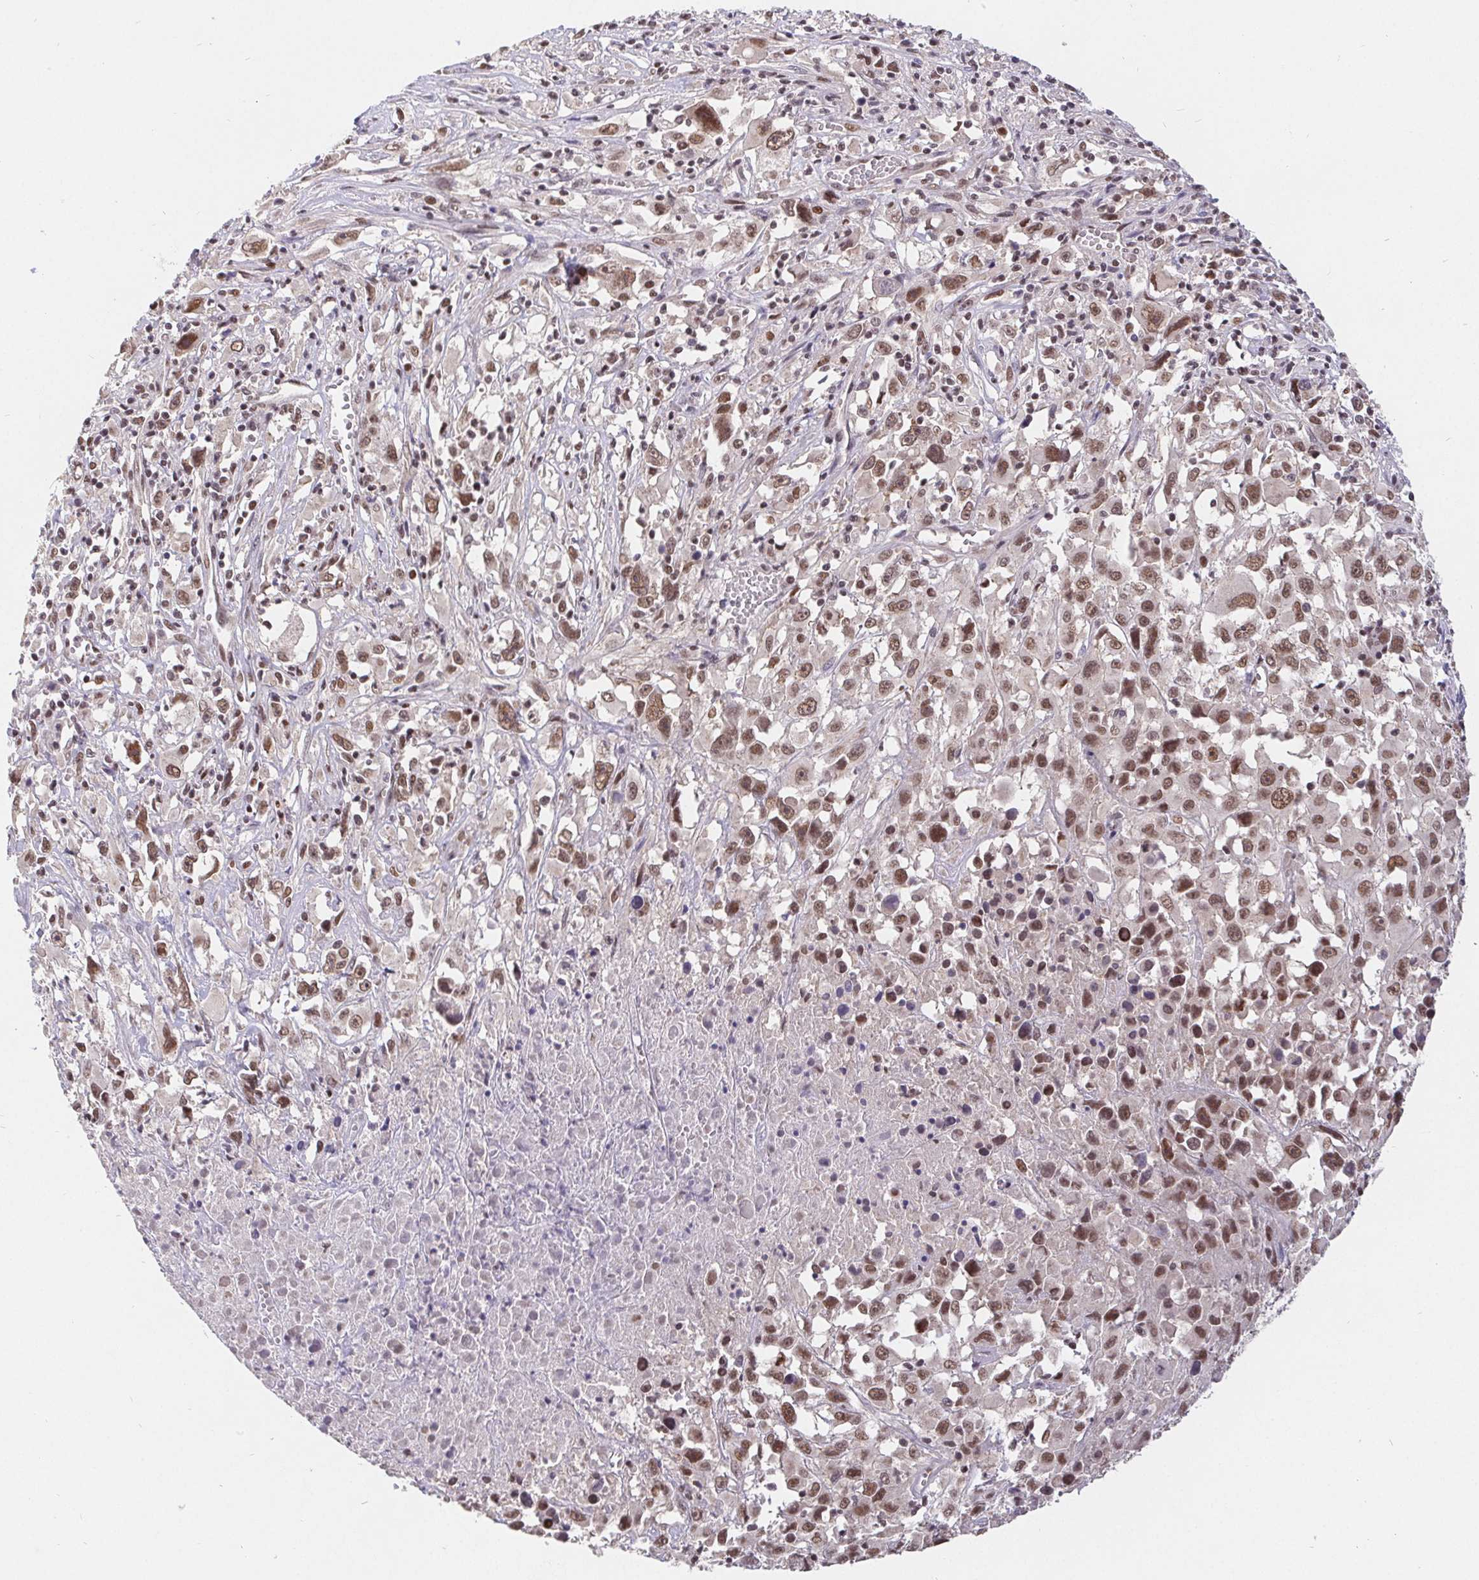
{"staining": {"intensity": "moderate", "quantity": ">75%", "location": "nuclear"}, "tissue": "melanoma", "cell_type": "Tumor cells", "image_type": "cancer", "snomed": [{"axis": "morphology", "description": "Malignant melanoma, Metastatic site"}, {"axis": "topography", "description": "Soft tissue"}], "caption": "Moderate nuclear staining for a protein is seen in about >75% of tumor cells of melanoma using IHC.", "gene": "POU2F1", "patient": {"sex": "male", "age": 50}}